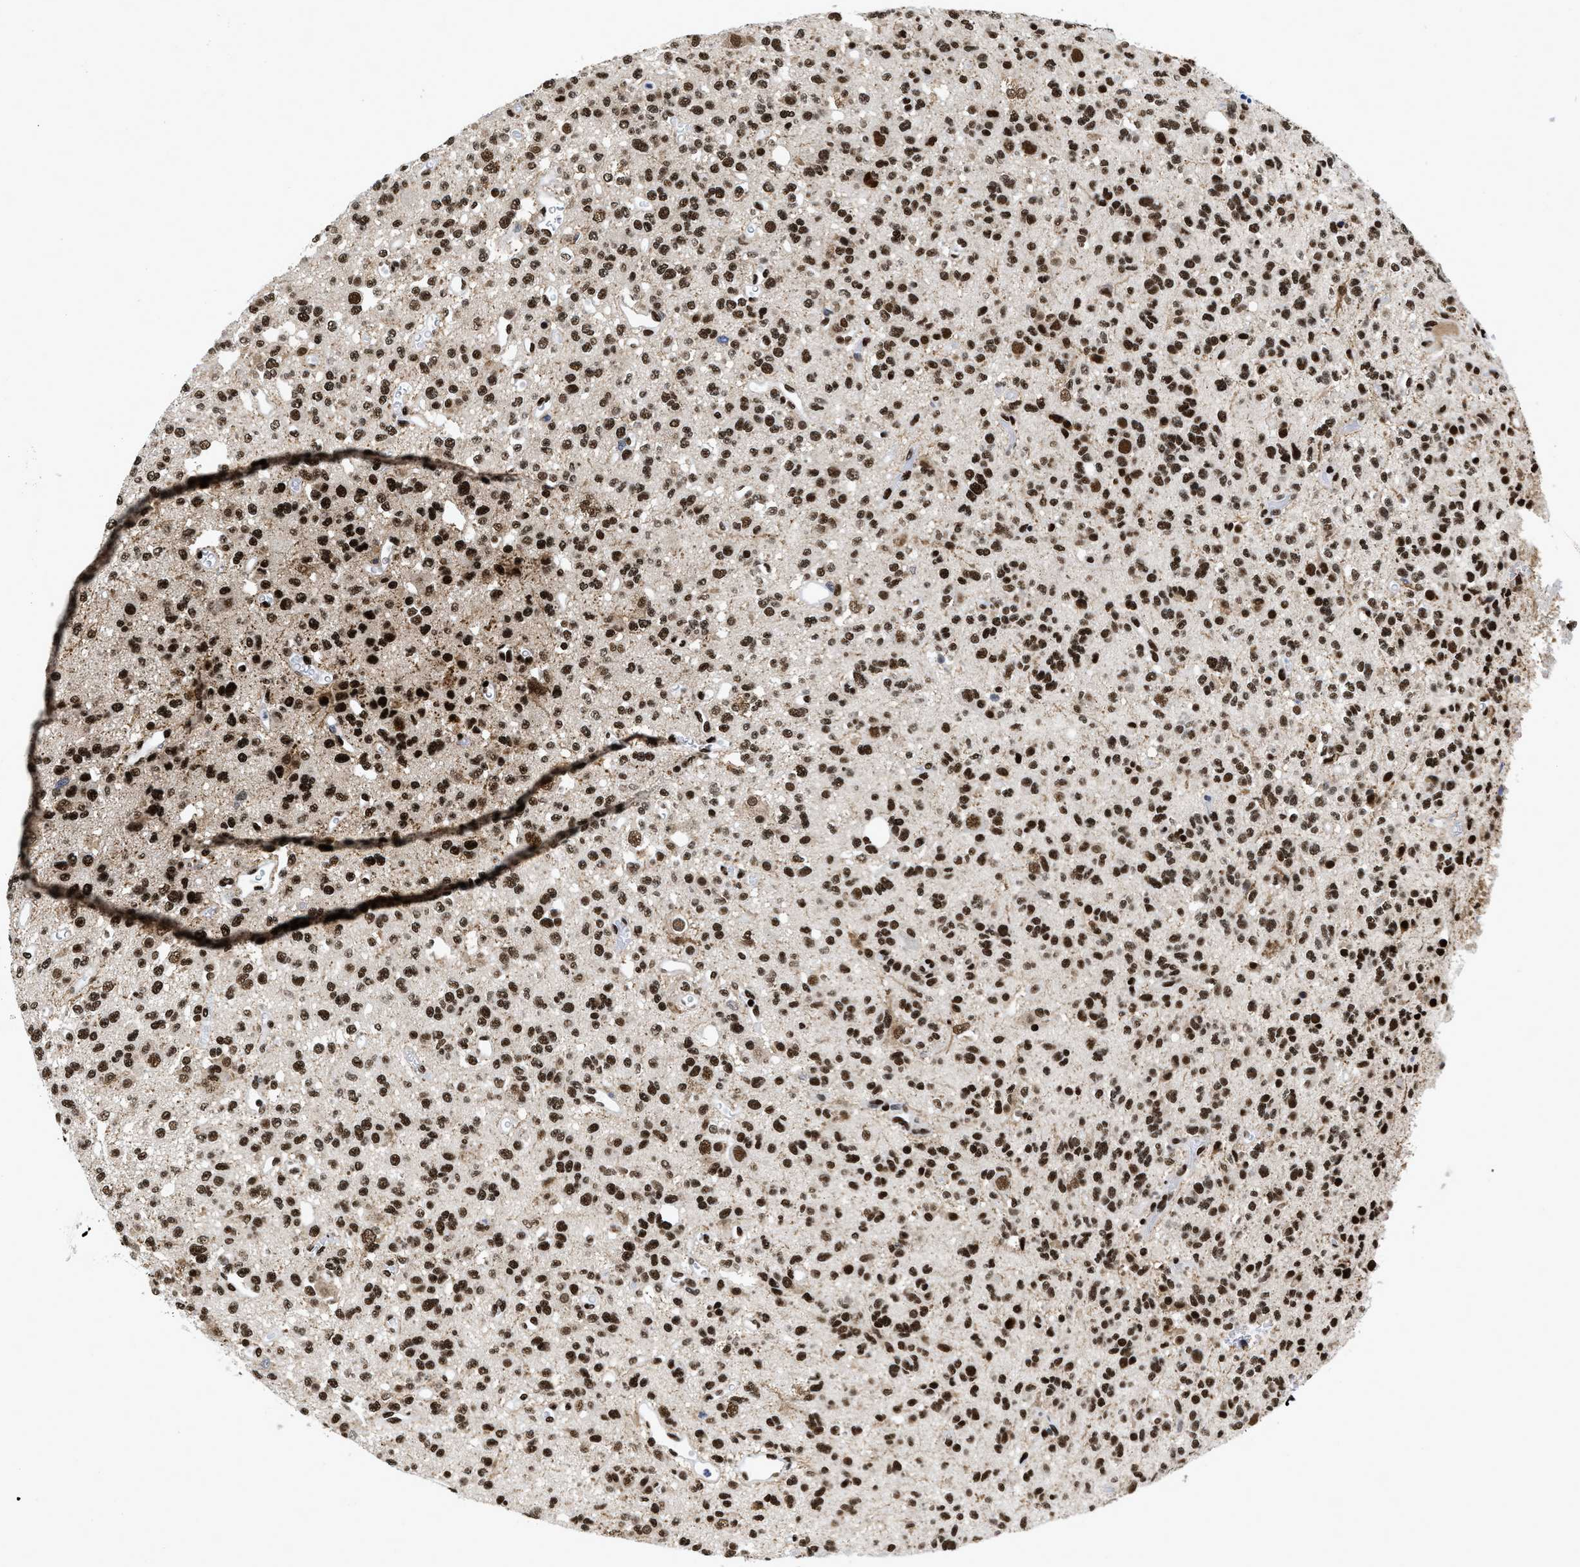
{"staining": {"intensity": "strong", "quantity": ">75%", "location": "nuclear"}, "tissue": "glioma", "cell_type": "Tumor cells", "image_type": "cancer", "snomed": [{"axis": "morphology", "description": "Glioma, malignant, Low grade"}, {"axis": "topography", "description": "Brain"}], "caption": "This micrograph shows immunohistochemistry staining of human glioma, with high strong nuclear positivity in approximately >75% of tumor cells.", "gene": "CREB1", "patient": {"sex": "male", "age": 38}}